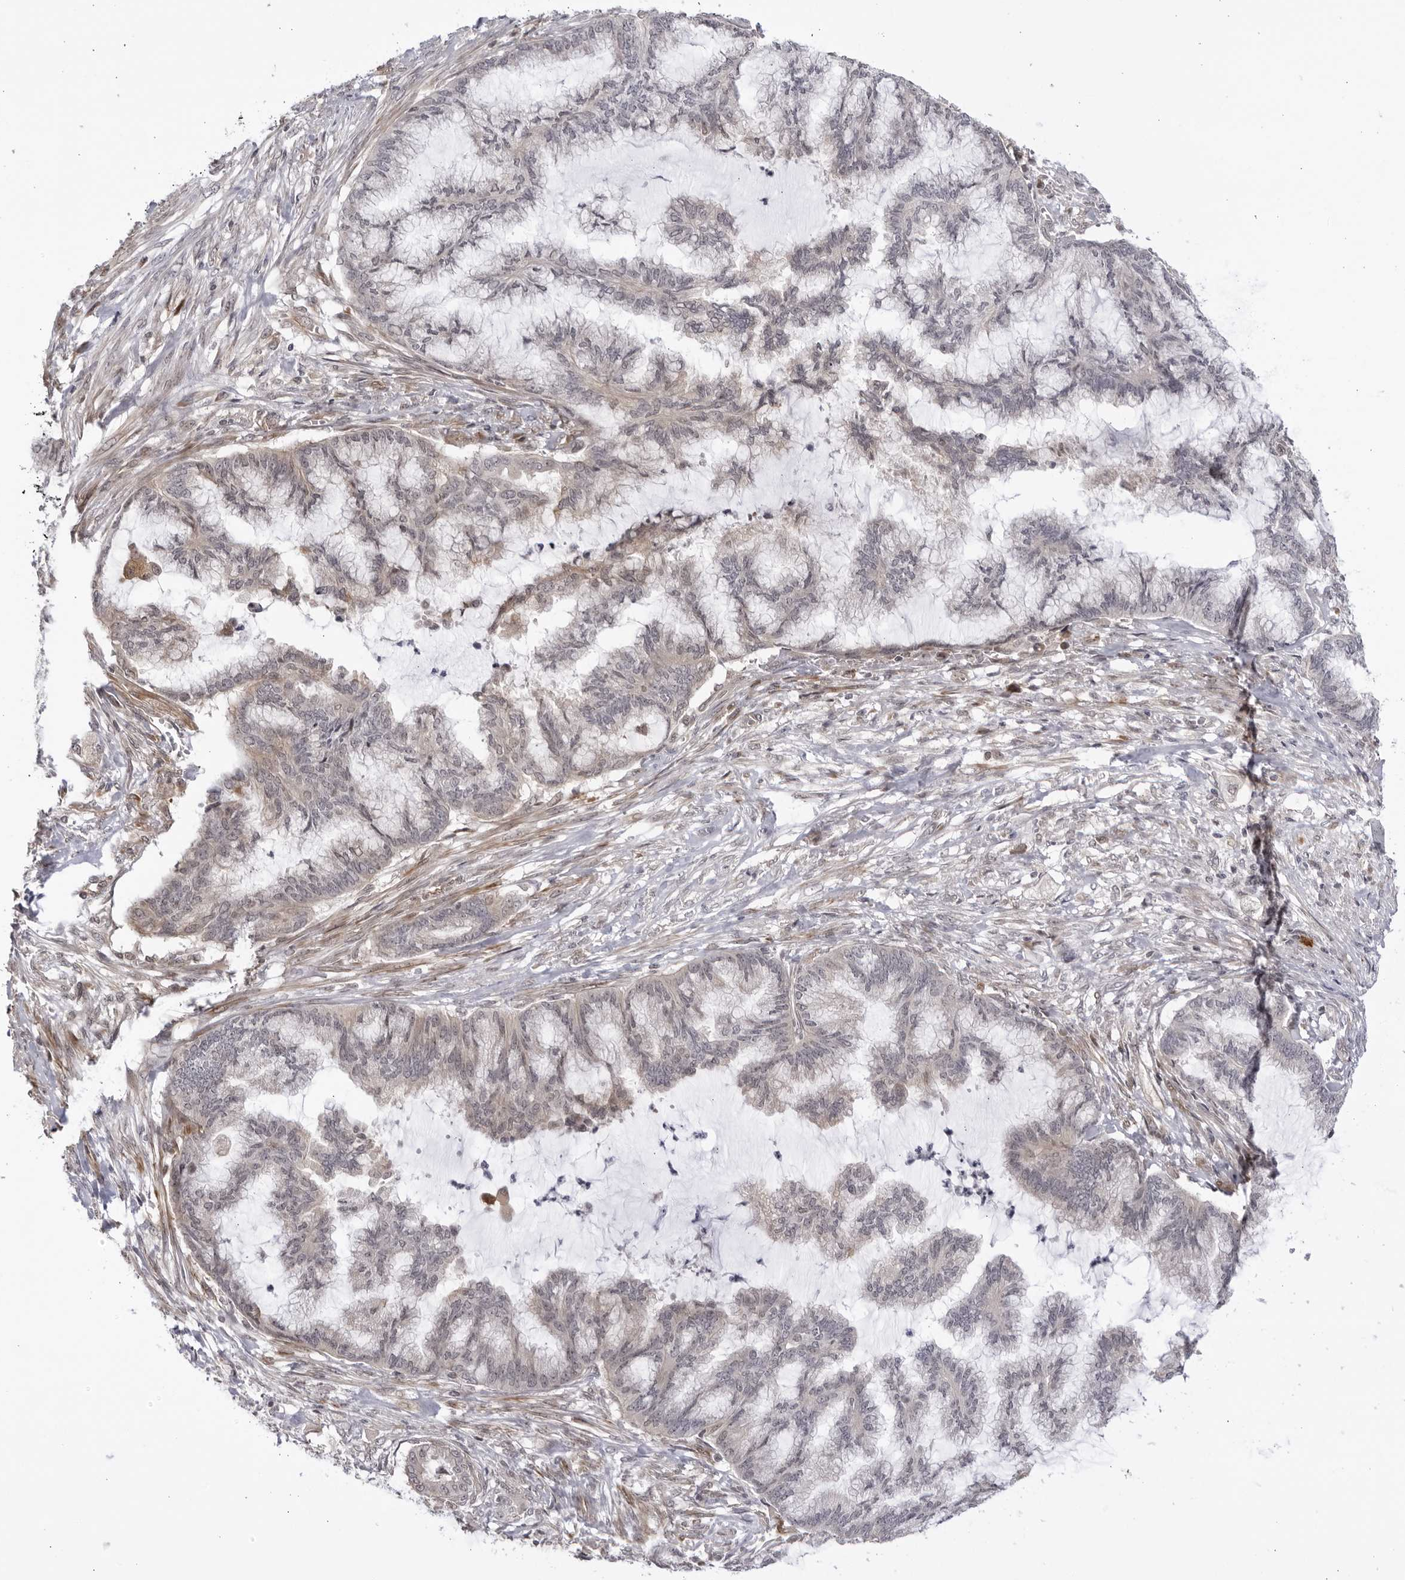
{"staining": {"intensity": "weak", "quantity": "<25%", "location": "cytoplasmic/membranous"}, "tissue": "endometrial cancer", "cell_type": "Tumor cells", "image_type": "cancer", "snomed": [{"axis": "morphology", "description": "Adenocarcinoma, NOS"}, {"axis": "topography", "description": "Endometrium"}], "caption": "Micrograph shows no significant protein staining in tumor cells of adenocarcinoma (endometrial).", "gene": "CNBD1", "patient": {"sex": "female", "age": 86}}